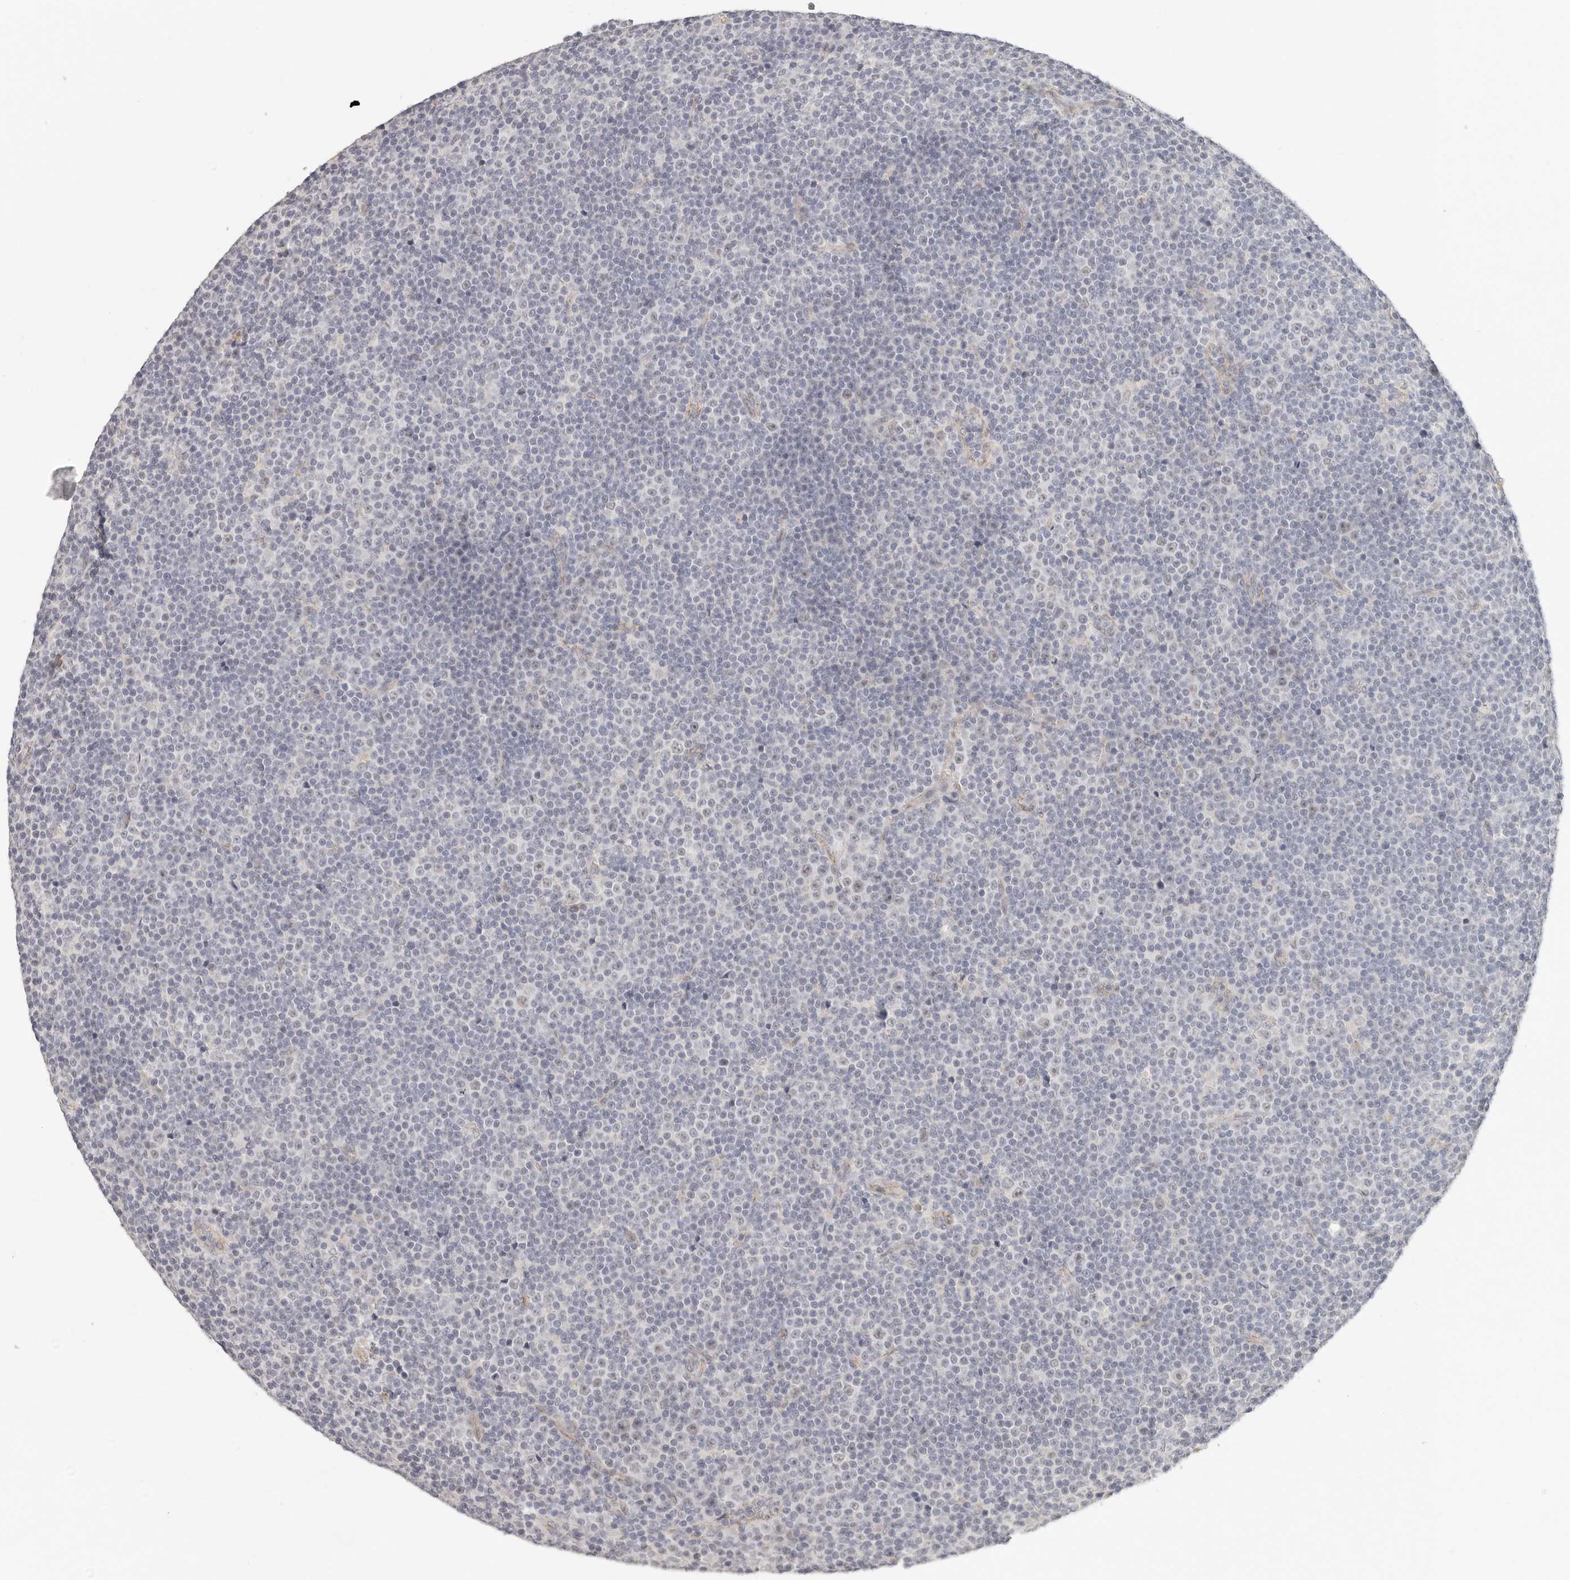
{"staining": {"intensity": "negative", "quantity": "none", "location": "none"}, "tissue": "lymphoma", "cell_type": "Tumor cells", "image_type": "cancer", "snomed": [{"axis": "morphology", "description": "Malignant lymphoma, non-Hodgkin's type, Low grade"}, {"axis": "topography", "description": "Lymph node"}], "caption": "A high-resolution micrograph shows IHC staining of low-grade malignant lymphoma, non-Hodgkin's type, which reveals no significant positivity in tumor cells.", "gene": "ANXA9", "patient": {"sex": "female", "age": 67}}